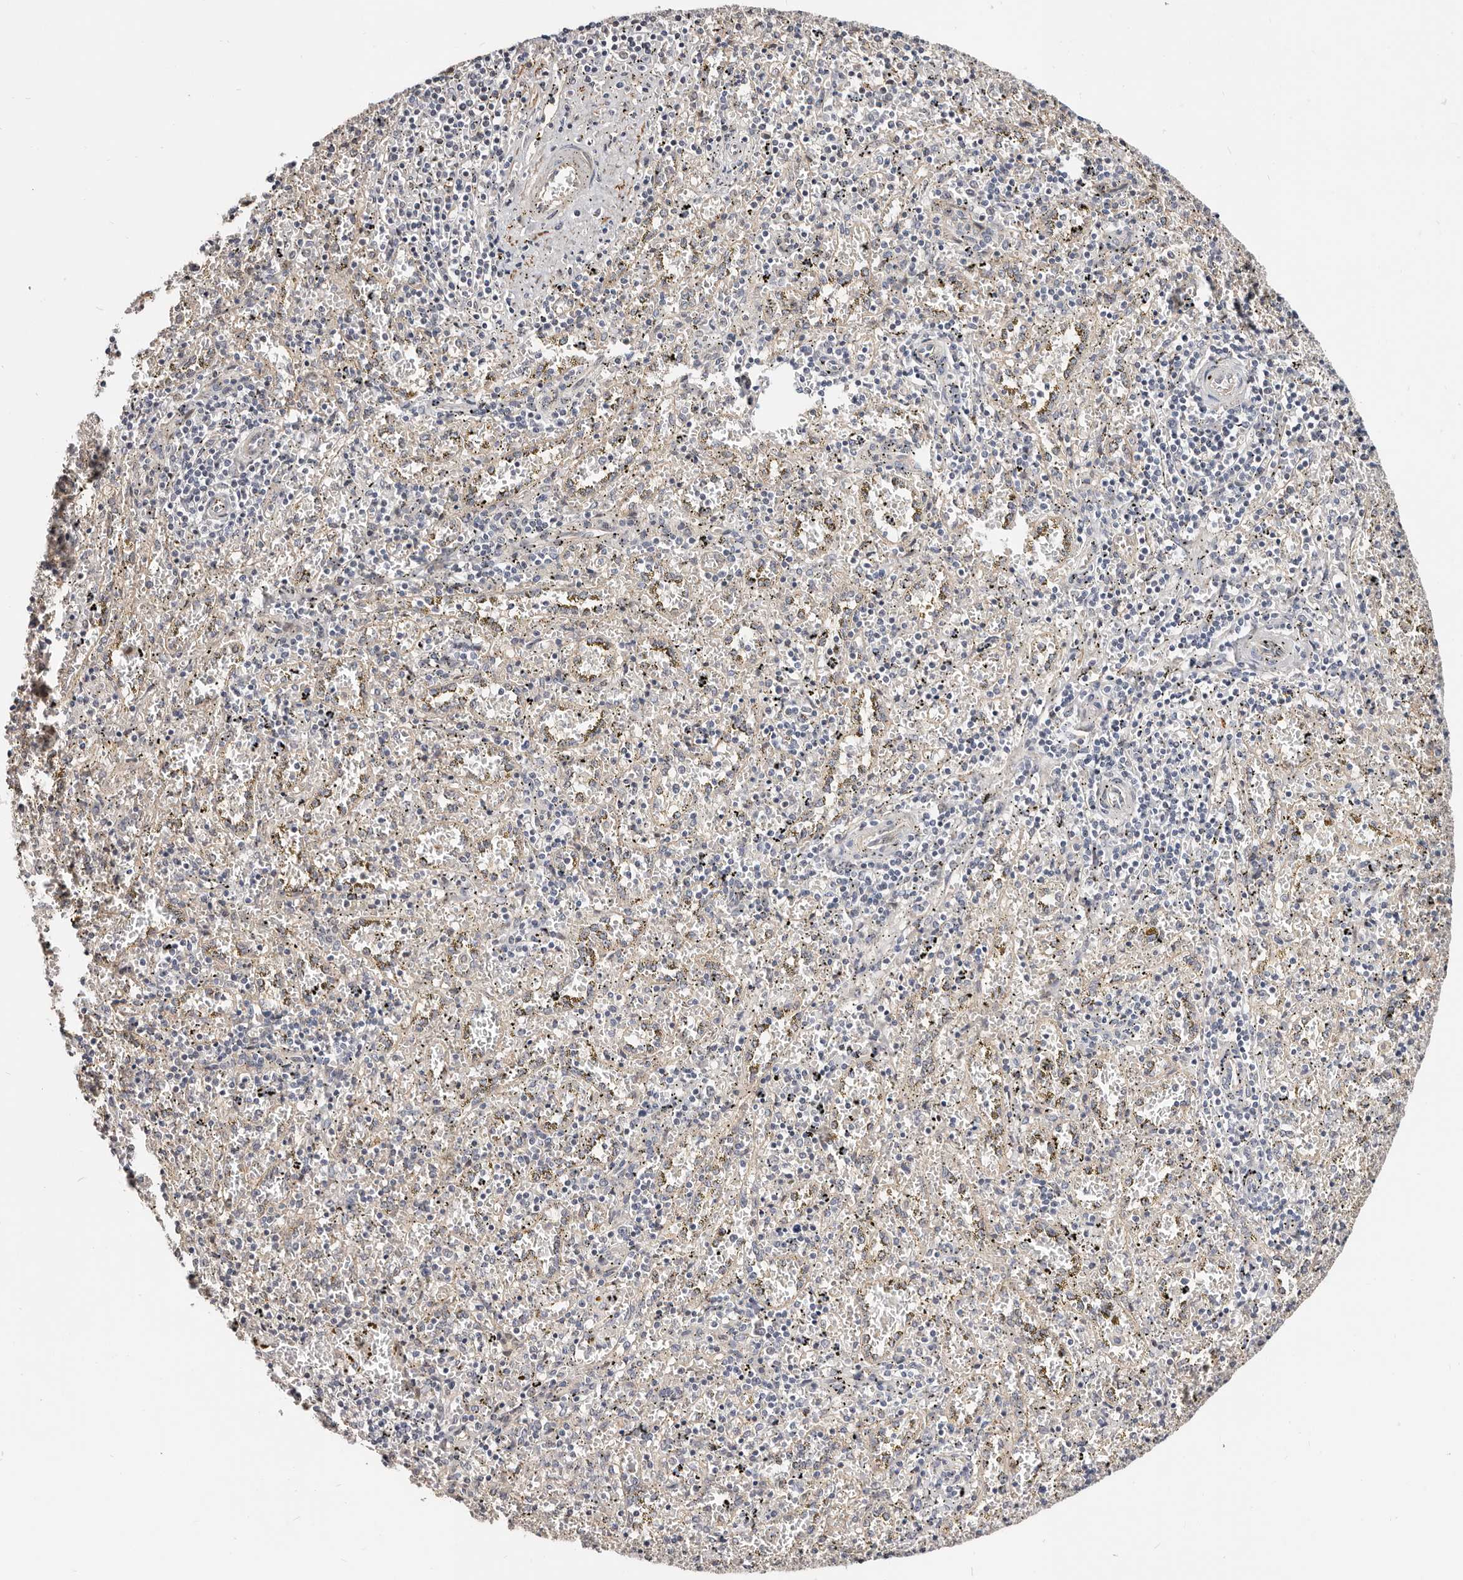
{"staining": {"intensity": "negative", "quantity": "none", "location": "none"}, "tissue": "spleen", "cell_type": "Cells in red pulp", "image_type": "normal", "snomed": [{"axis": "morphology", "description": "Normal tissue, NOS"}, {"axis": "topography", "description": "Spleen"}], "caption": "A high-resolution image shows immunohistochemistry (IHC) staining of unremarkable spleen, which reveals no significant expression in cells in red pulp.", "gene": "TRIP13", "patient": {"sex": "male", "age": 11}}